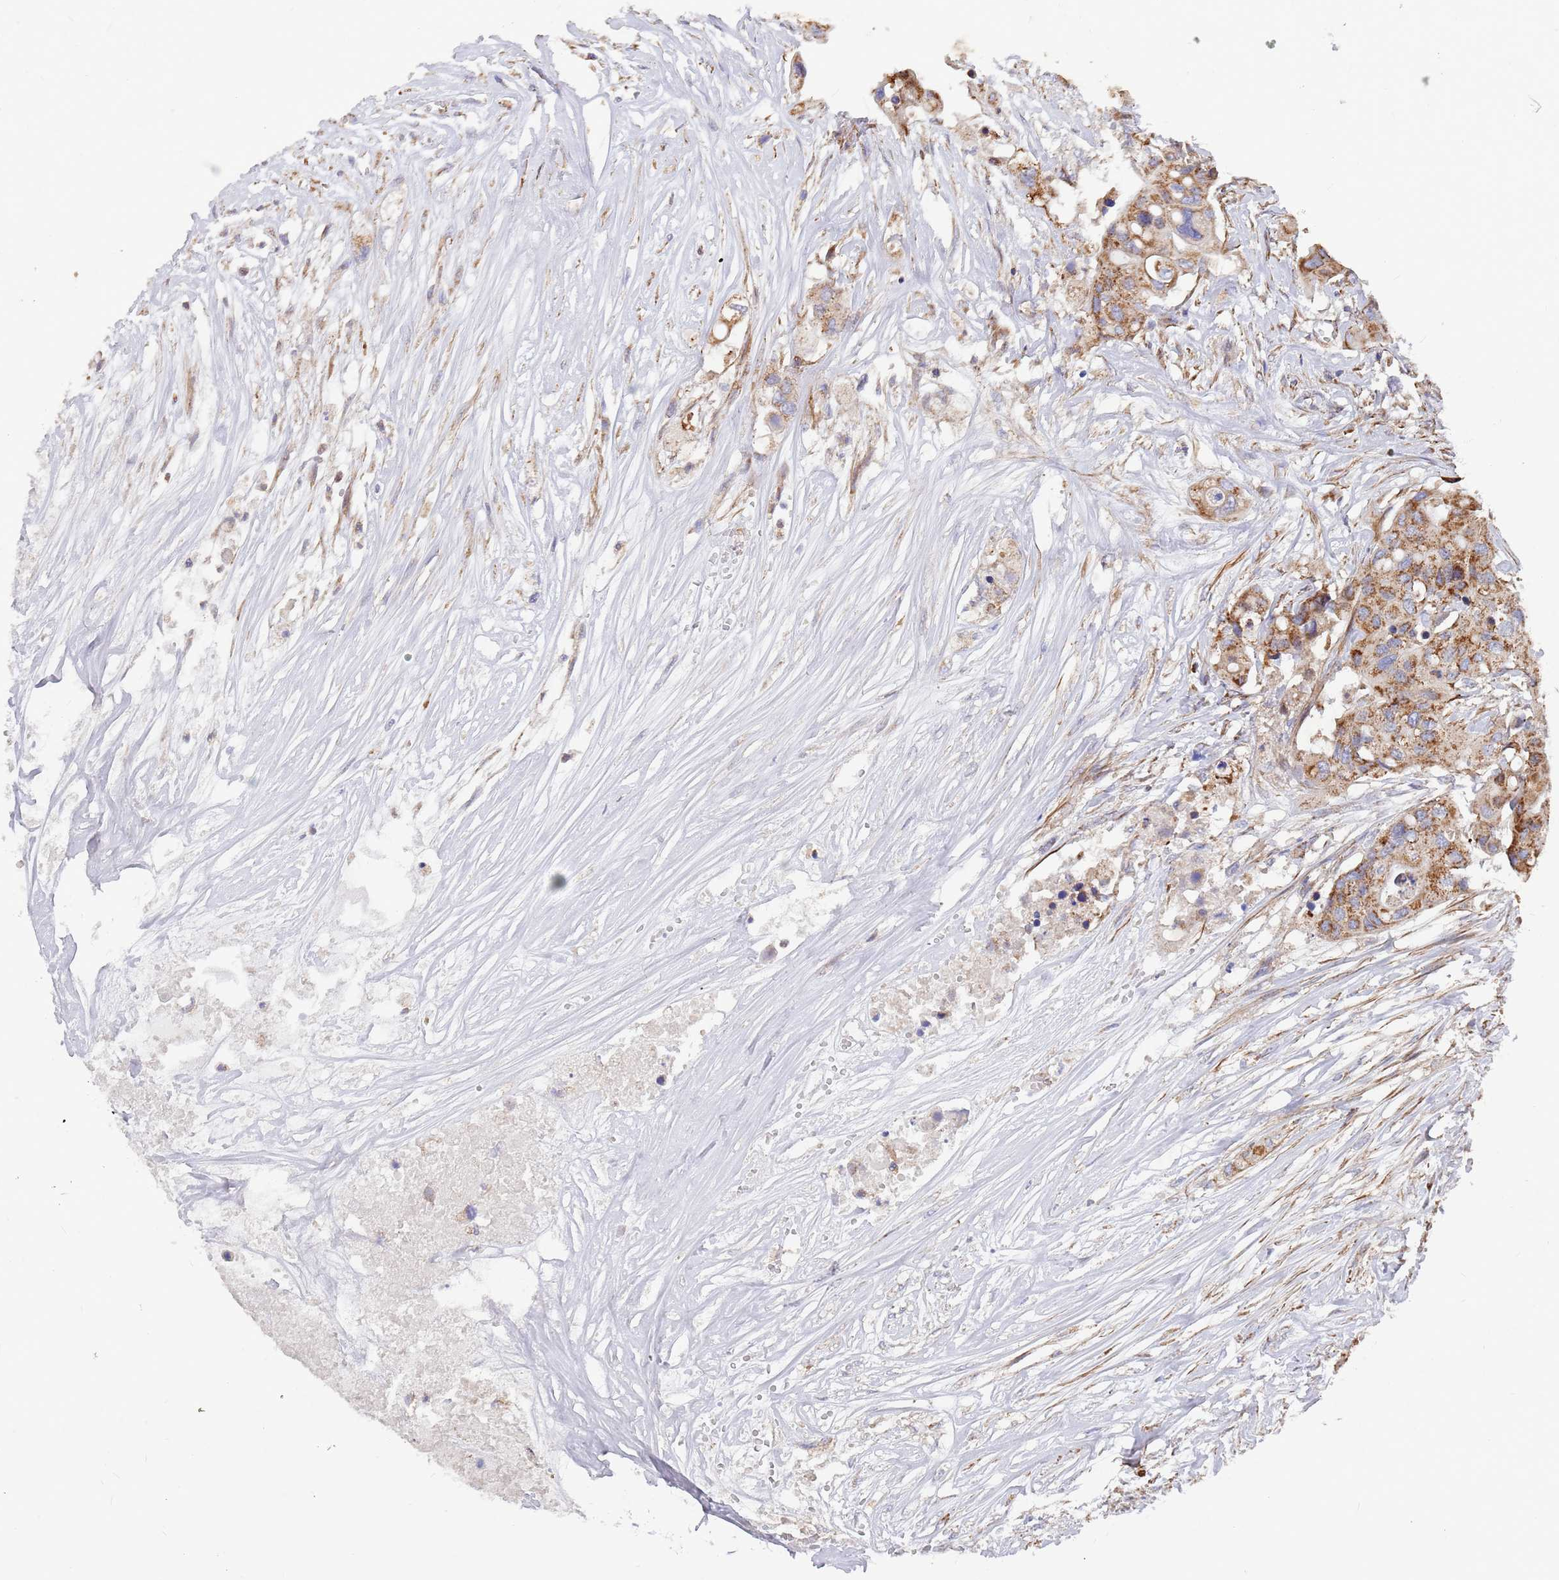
{"staining": {"intensity": "moderate", "quantity": ">75%", "location": "cytoplasmic/membranous"}, "tissue": "colorectal cancer", "cell_type": "Tumor cells", "image_type": "cancer", "snomed": [{"axis": "morphology", "description": "Adenocarcinoma, NOS"}, {"axis": "topography", "description": "Colon"}], "caption": "Immunohistochemical staining of human adenocarcinoma (colorectal) demonstrates moderate cytoplasmic/membranous protein staining in about >75% of tumor cells. The protein is stained brown, and the nuclei are stained in blue (DAB IHC with brightfield microscopy, high magnification).", "gene": "WDFY3", "patient": {"sex": "male", "age": 77}}